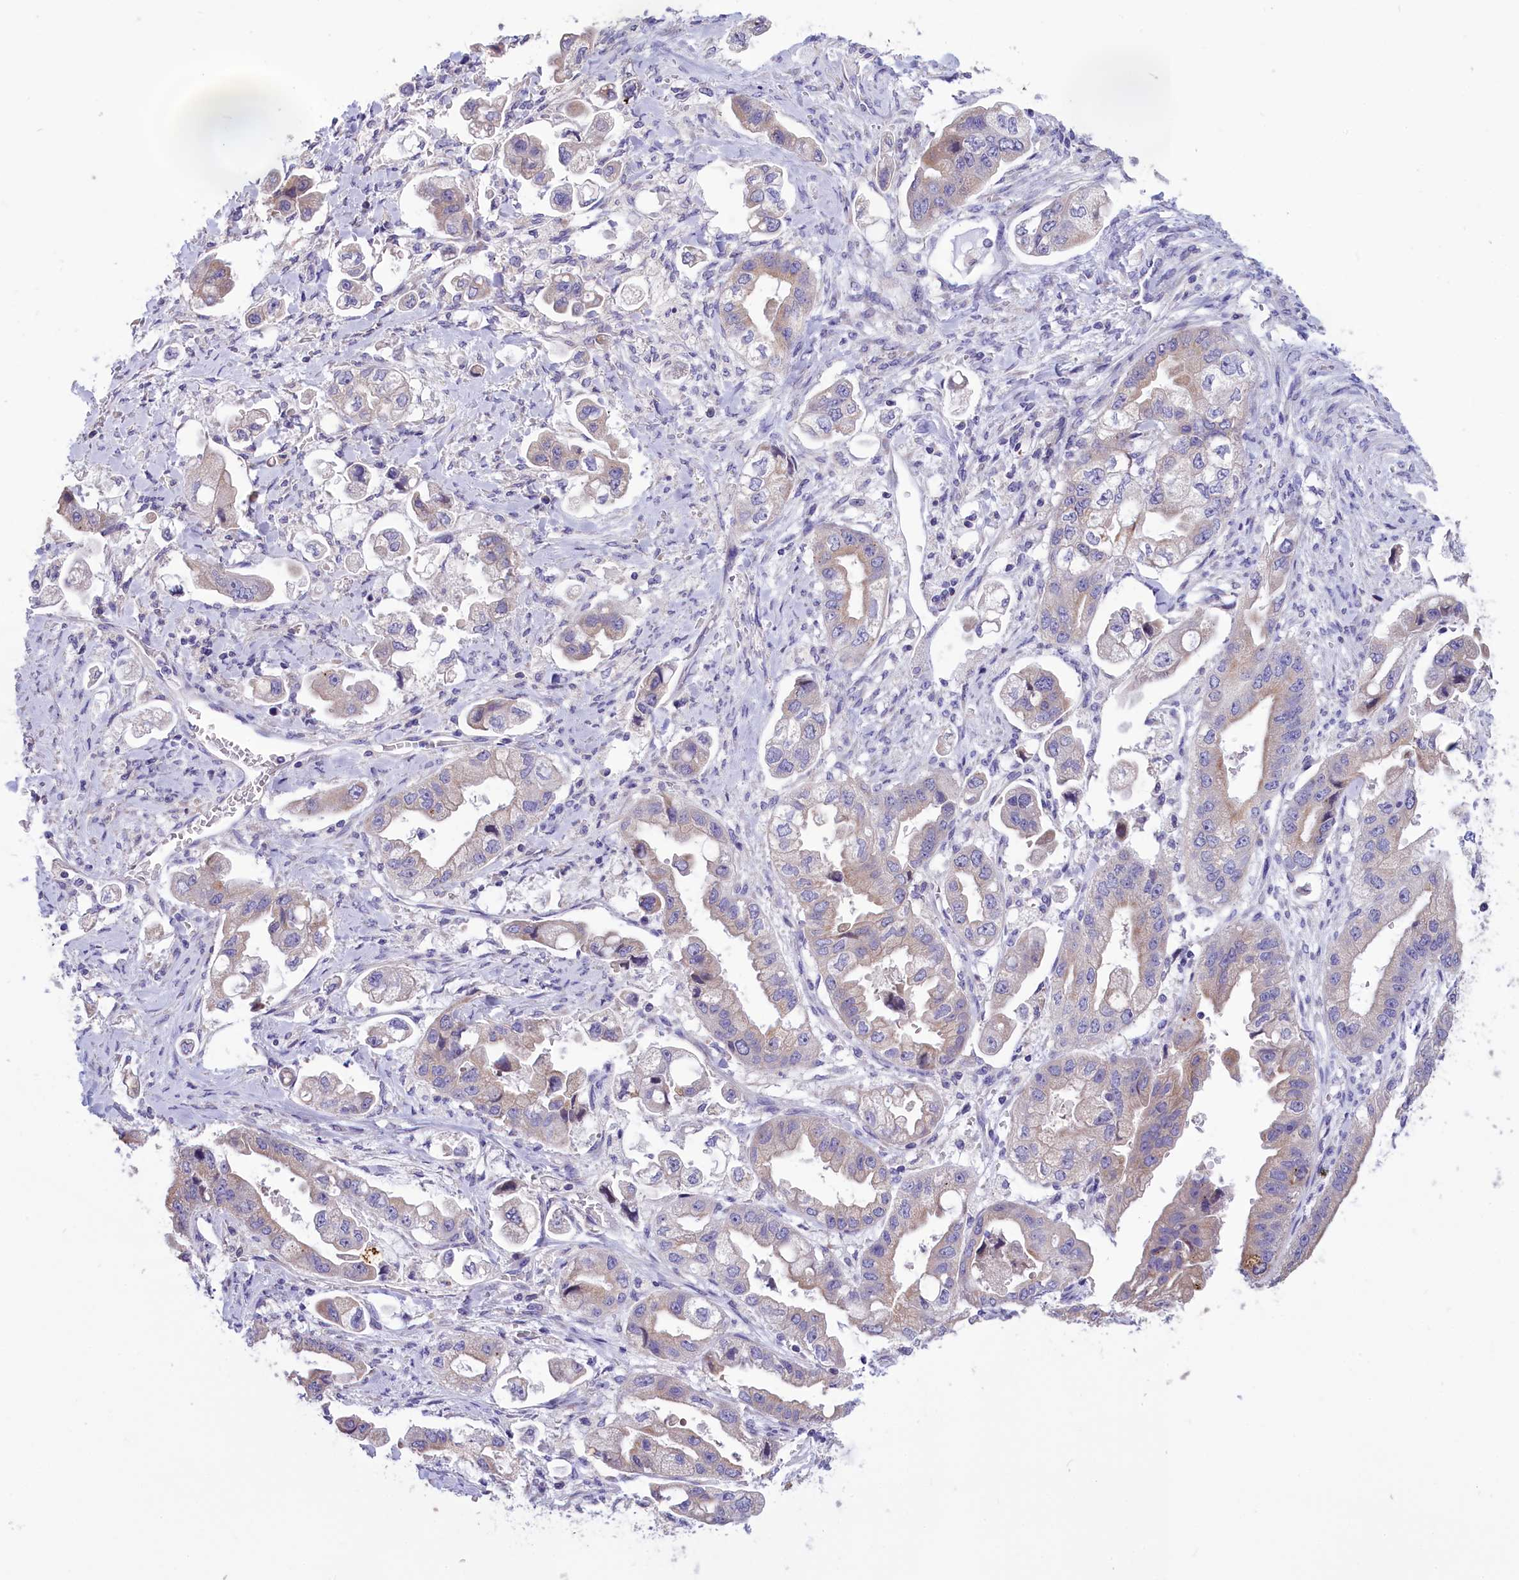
{"staining": {"intensity": "weak", "quantity": "<25%", "location": "cytoplasmic/membranous"}, "tissue": "stomach cancer", "cell_type": "Tumor cells", "image_type": "cancer", "snomed": [{"axis": "morphology", "description": "Adenocarcinoma, NOS"}, {"axis": "topography", "description": "Stomach"}], "caption": "Tumor cells are negative for brown protein staining in stomach cancer.", "gene": "CYP2U1", "patient": {"sex": "male", "age": 62}}